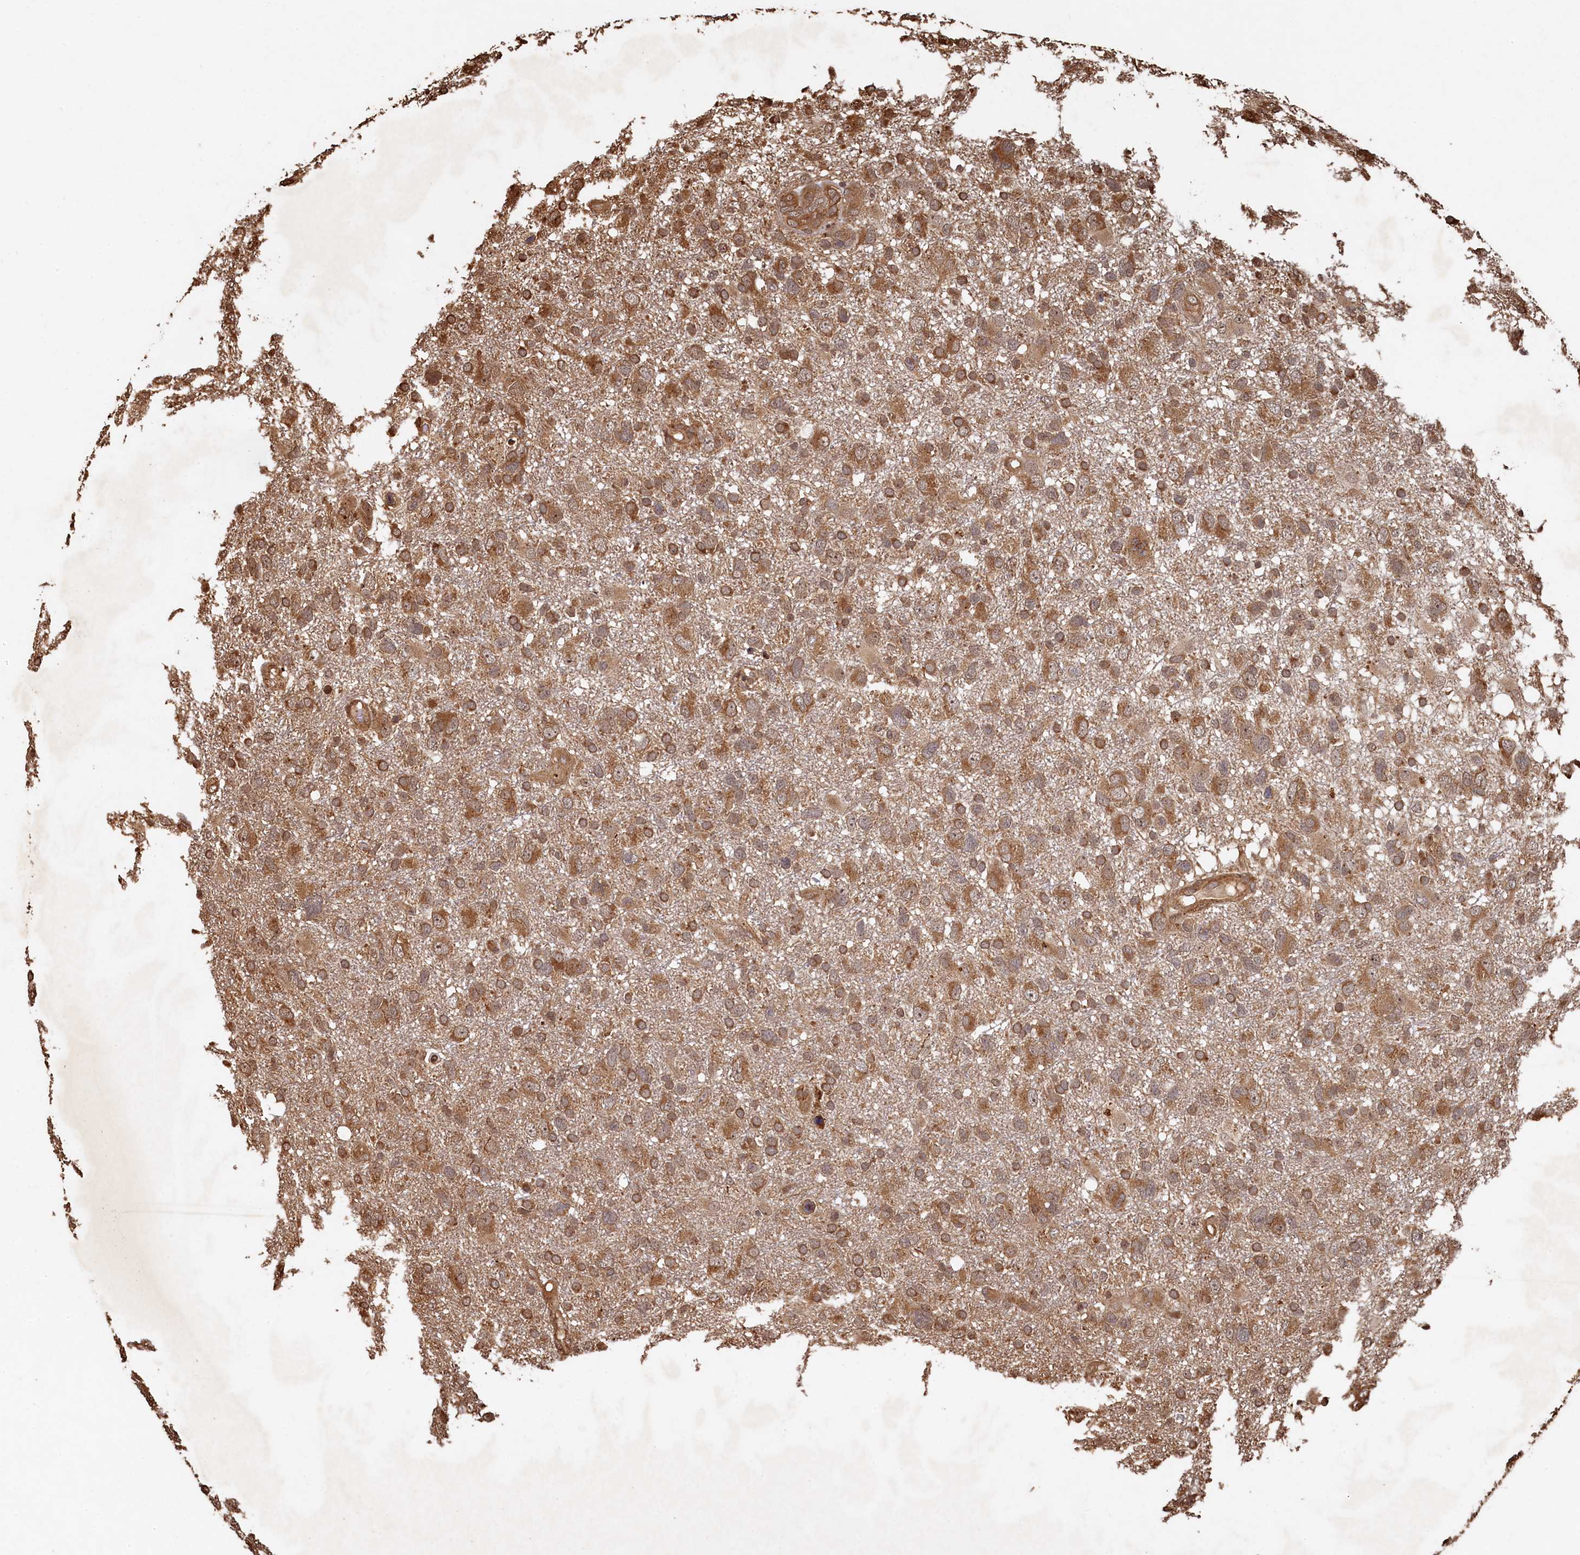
{"staining": {"intensity": "moderate", "quantity": ">75%", "location": "cytoplasmic/membranous"}, "tissue": "glioma", "cell_type": "Tumor cells", "image_type": "cancer", "snomed": [{"axis": "morphology", "description": "Glioma, malignant, High grade"}, {"axis": "topography", "description": "Brain"}], "caption": "Malignant glioma (high-grade) stained with DAB (3,3'-diaminobenzidine) immunohistochemistry (IHC) exhibits medium levels of moderate cytoplasmic/membranous expression in approximately >75% of tumor cells. The staining was performed using DAB to visualize the protein expression in brown, while the nuclei were stained in blue with hematoxylin (Magnification: 20x).", "gene": "PIGN", "patient": {"sex": "male", "age": 61}}